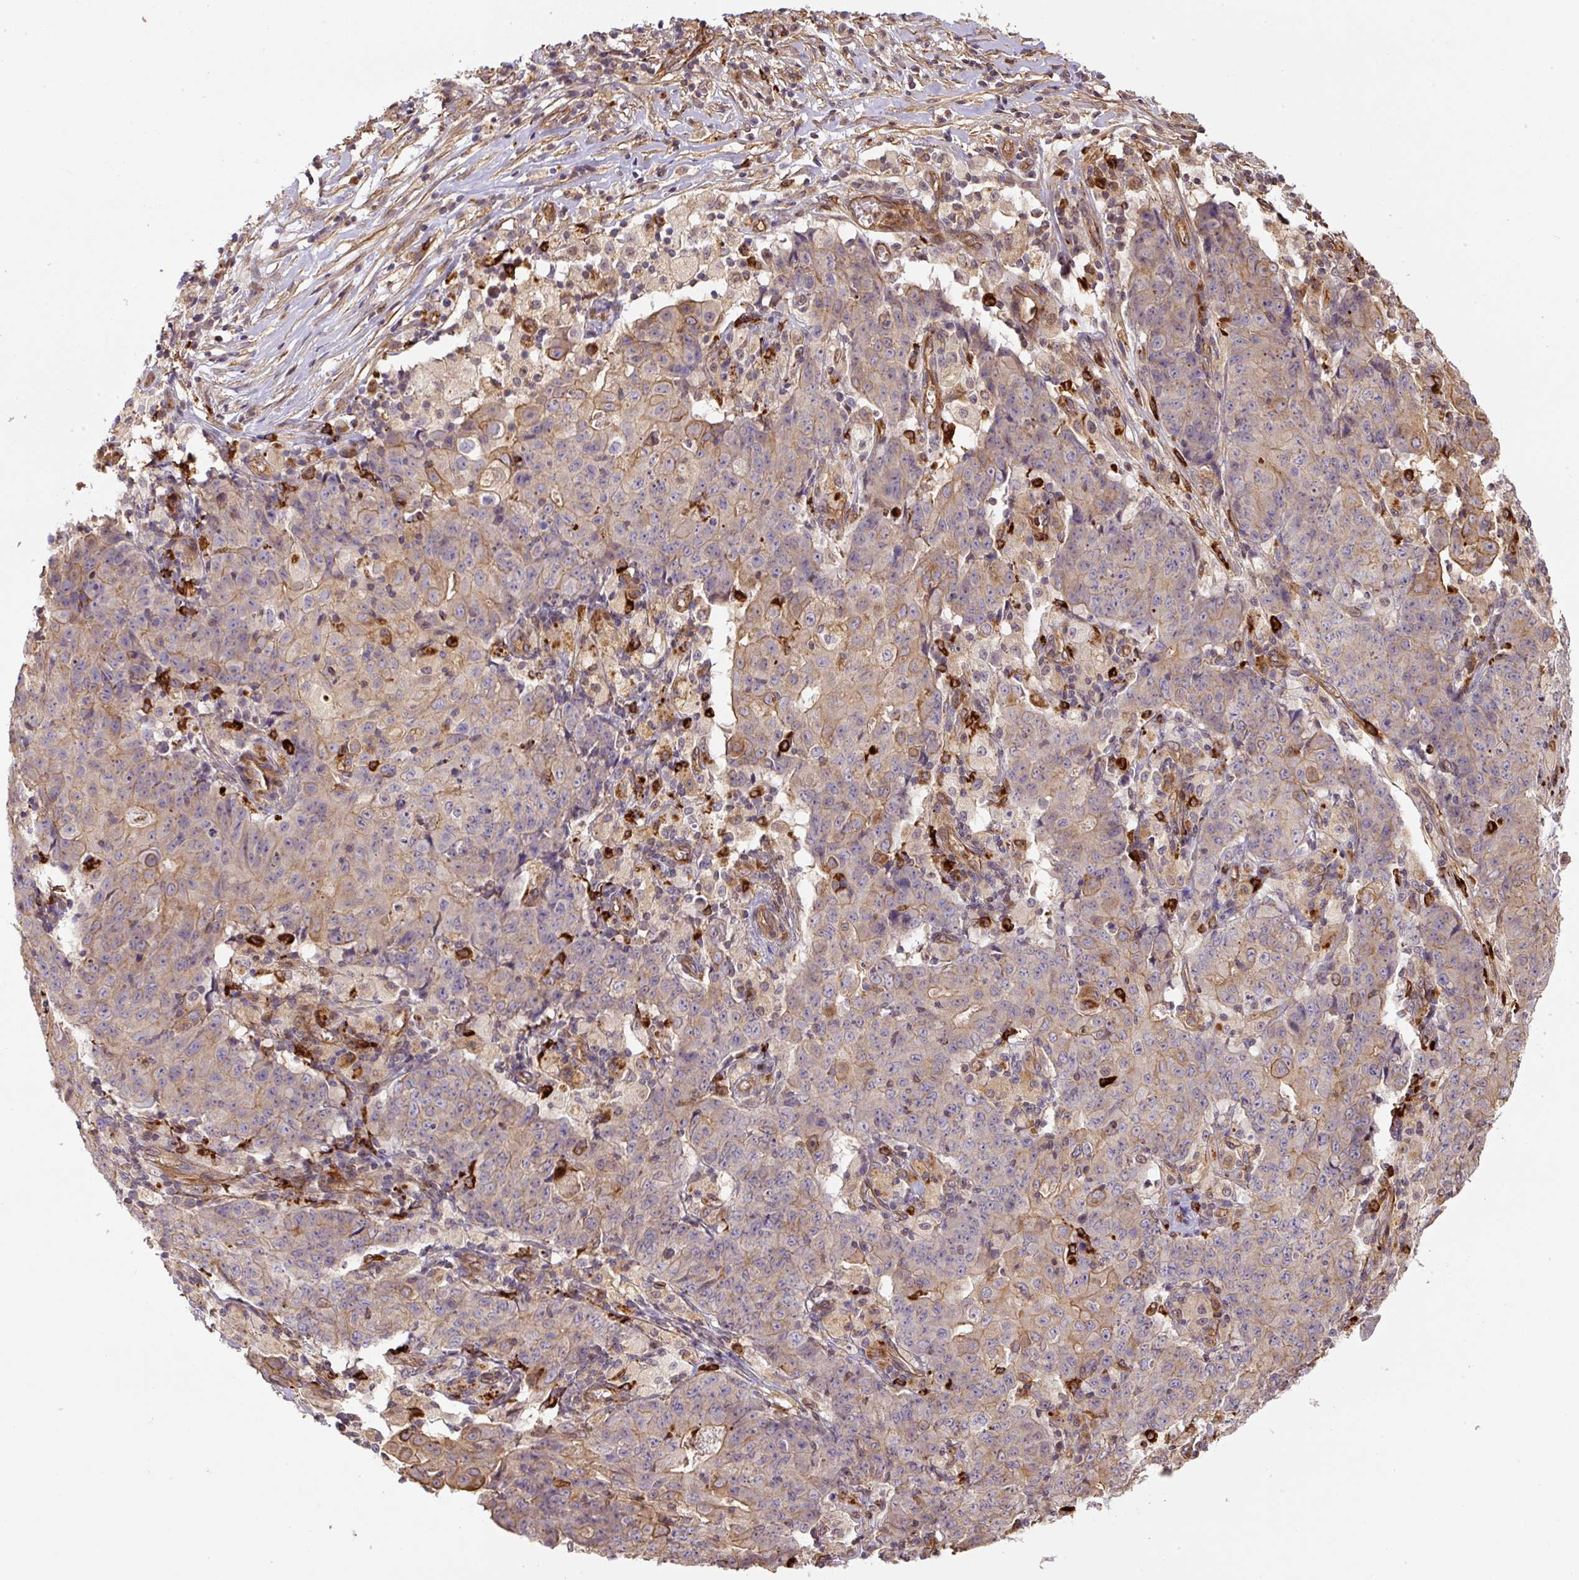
{"staining": {"intensity": "moderate", "quantity": "25%-75%", "location": "cytoplasmic/membranous"}, "tissue": "ovarian cancer", "cell_type": "Tumor cells", "image_type": "cancer", "snomed": [{"axis": "morphology", "description": "Carcinoma, endometroid"}, {"axis": "topography", "description": "Ovary"}], "caption": "Human ovarian endometroid carcinoma stained with a protein marker shows moderate staining in tumor cells.", "gene": "B3GALT5", "patient": {"sex": "female", "age": 42}}